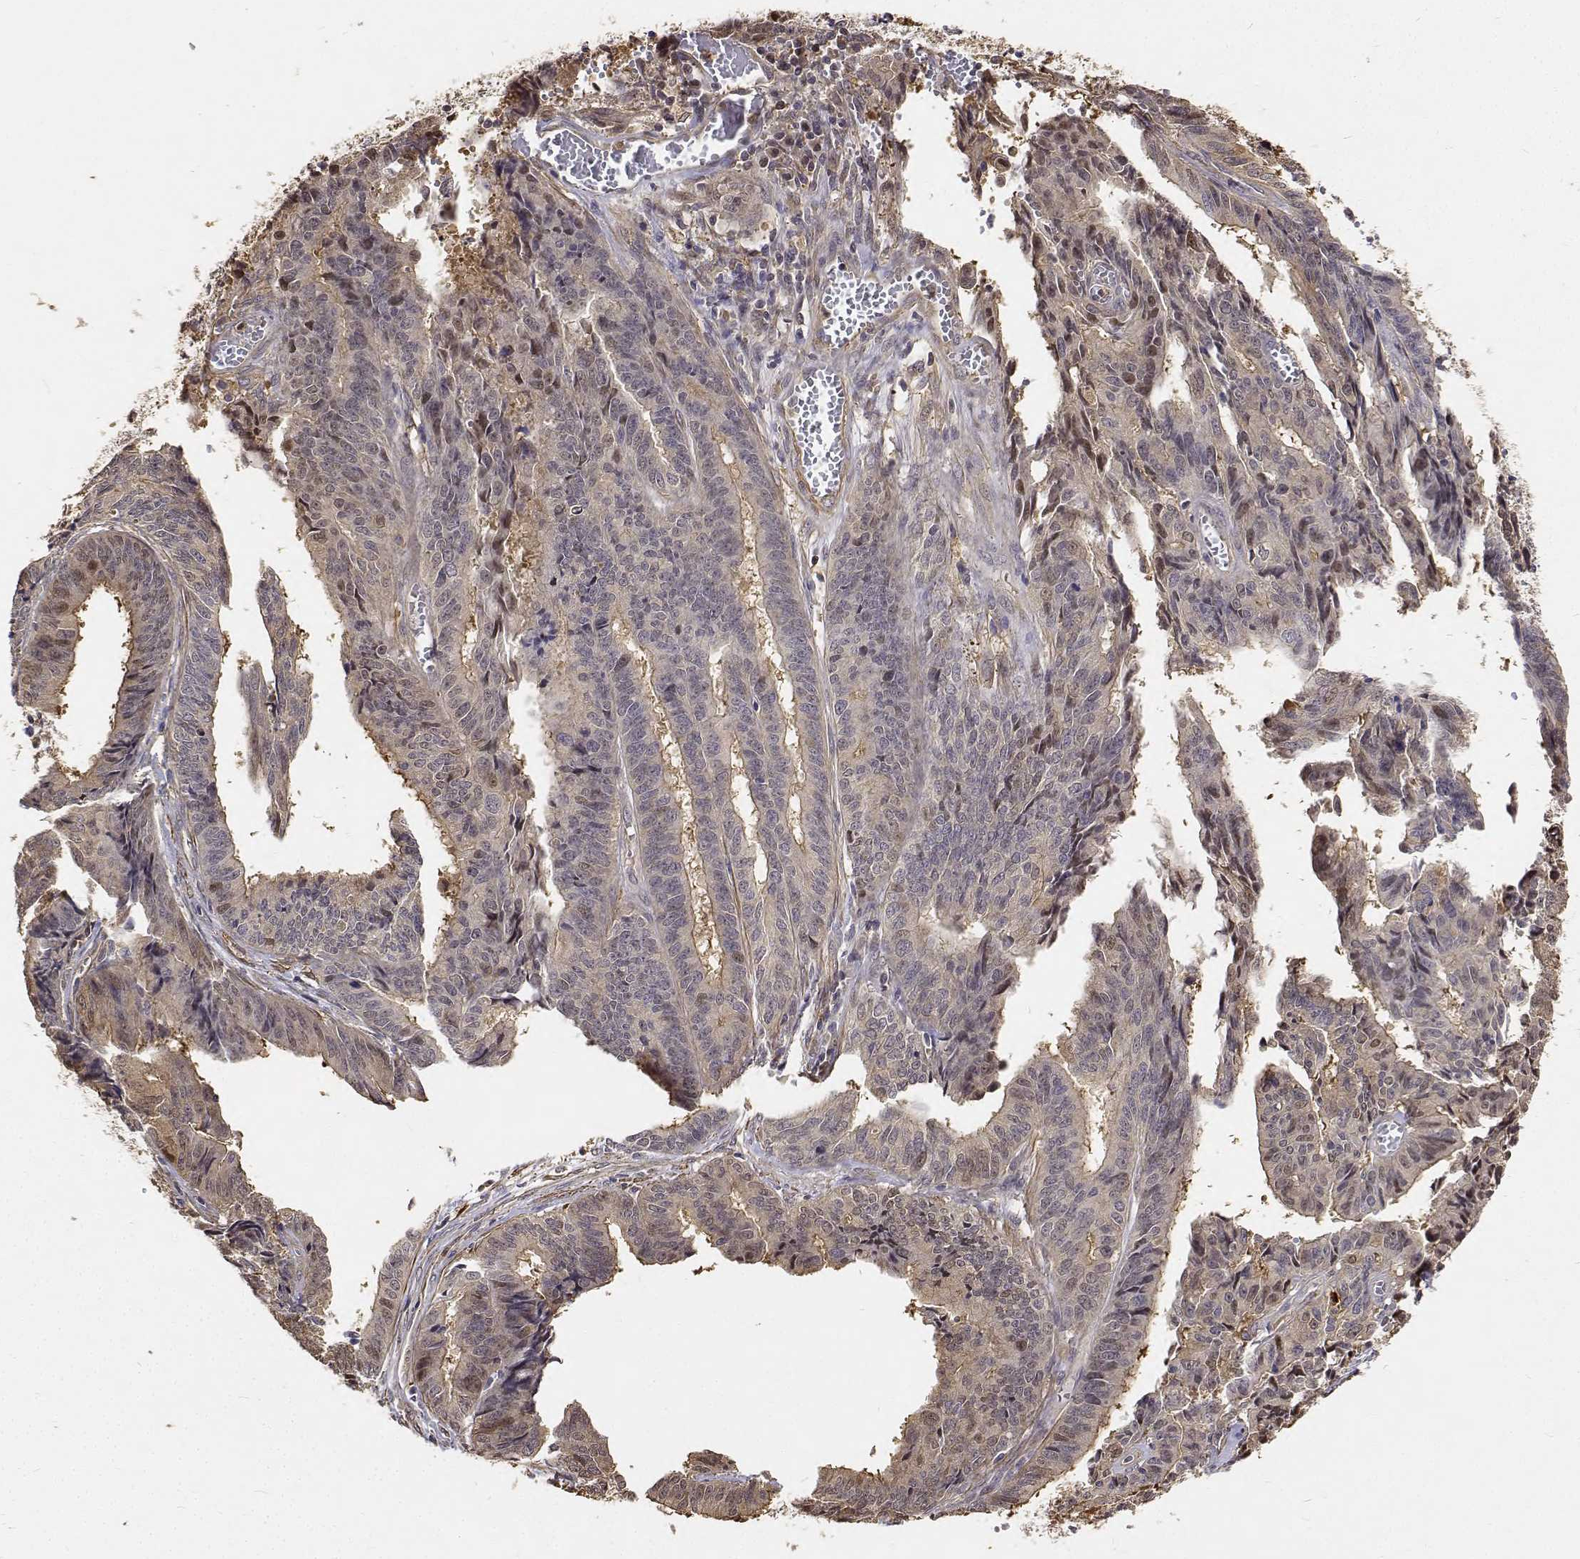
{"staining": {"intensity": "moderate", "quantity": "25%-75%", "location": "cytoplasmic/membranous,nuclear"}, "tissue": "endometrial cancer", "cell_type": "Tumor cells", "image_type": "cancer", "snomed": [{"axis": "morphology", "description": "Adenocarcinoma, NOS"}, {"axis": "topography", "description": "Endometrium"}], "caption": "Human endometrial cancer stained with a brown dye displays moderate cytoplasmic/membranous and nuclear positive positivity in approximately 25%-75% of tumor cells.", "gene": "PCID2", "patient": {"sex": "female", "age": 65}}